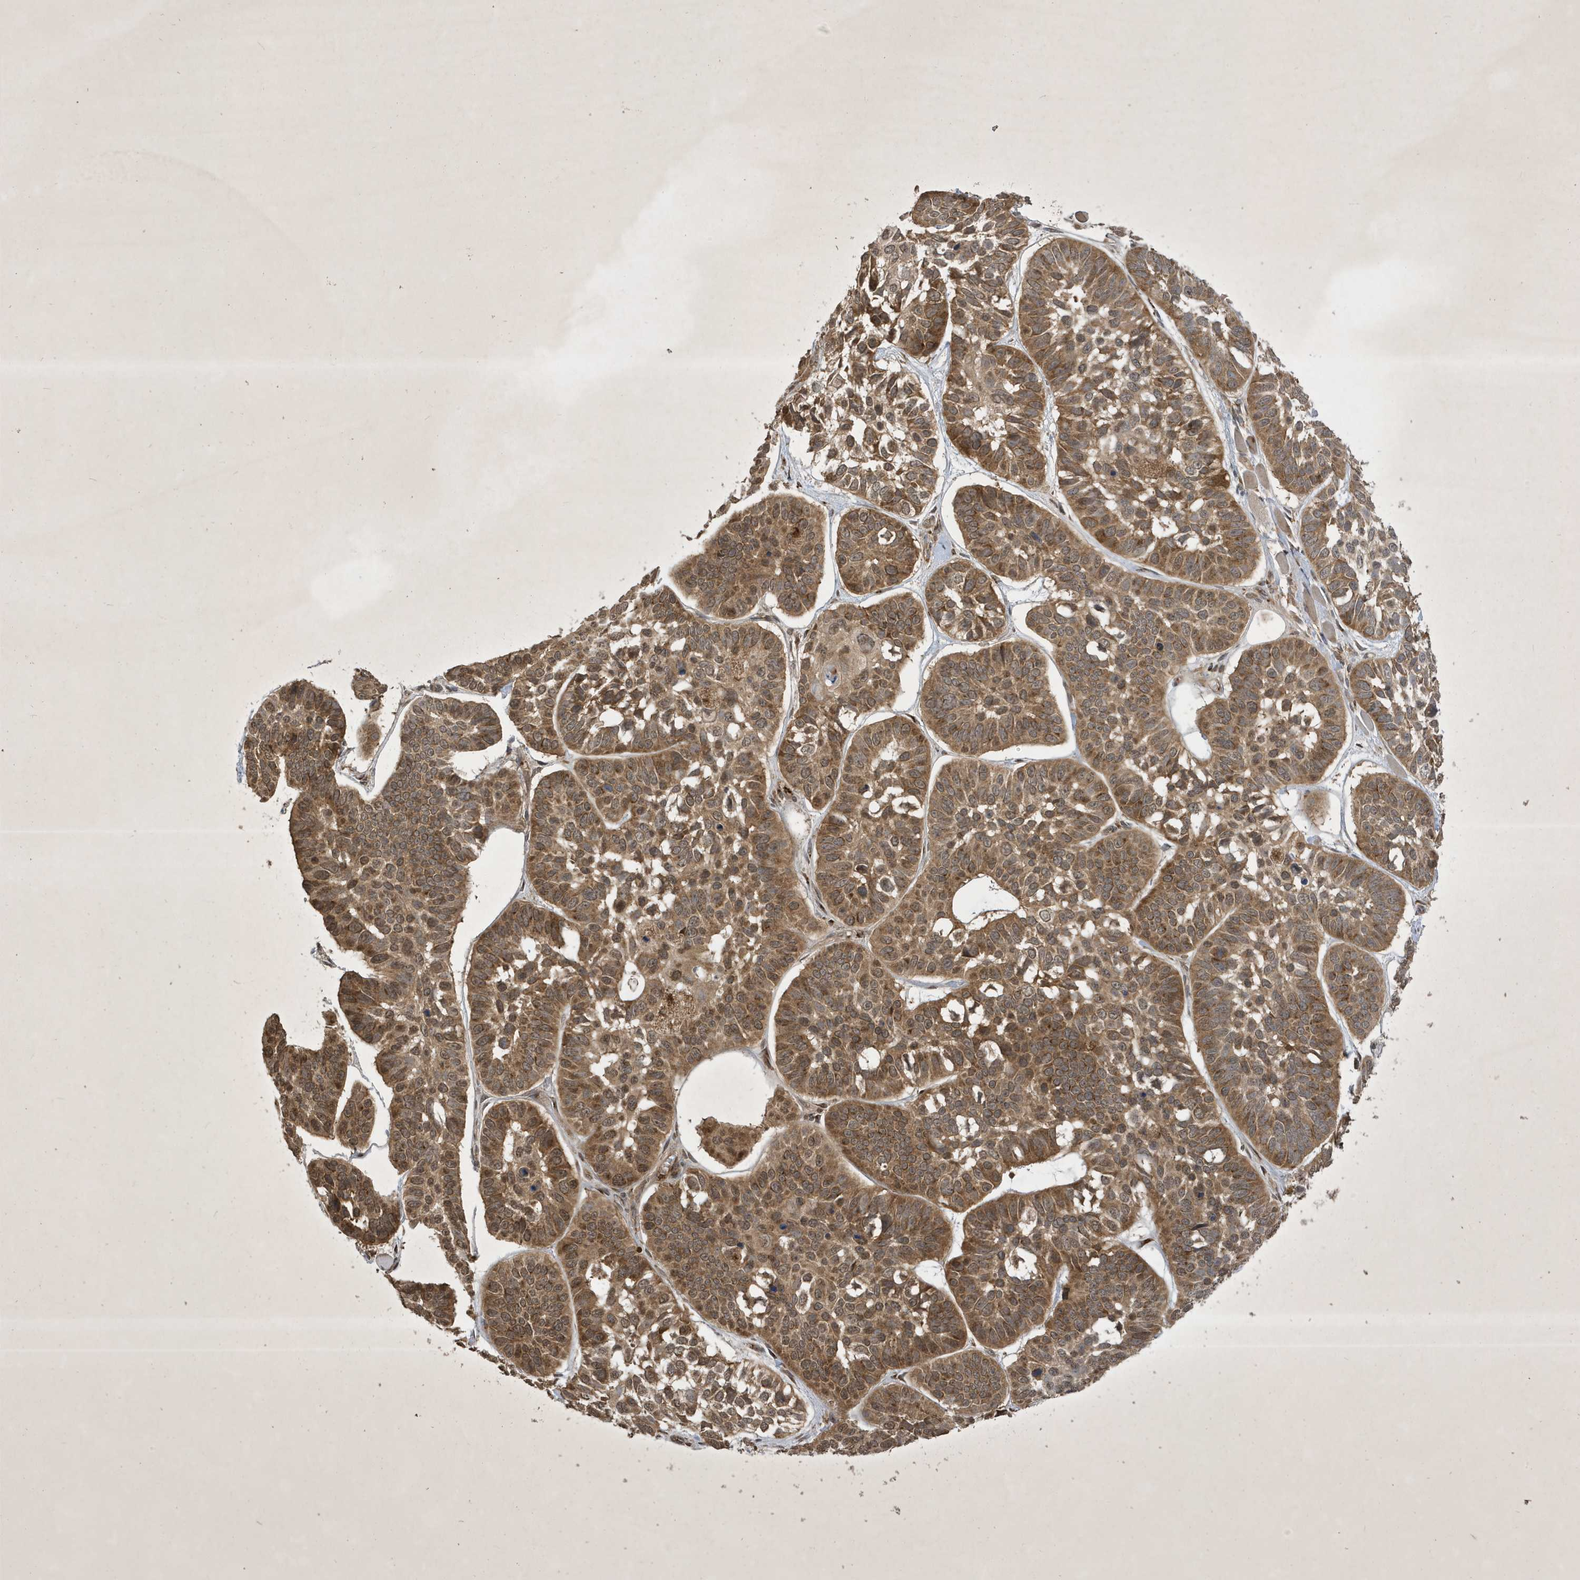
{"staining": {"intensity": "moderate", "quantity": ">75%", "location": "cytoplasmic/membranous,nuclear"}, "tissue": "skin cancer", "cell_type": "Tumor cells", "image_type": "cancer", "snomed": [{"axis": "morphology", "description": "Basal cell carcinoma"}, {"axis": "topography", "description": "Skin"}], "caption": "Skin cancer tissue exhibits moderate cytoplasmic/membranous and nuclear positivity in about >75% of tumor cells Nuclei are stained in blue.", "gene": "STX10", "patient": {"sex": "male", "age": 62}}